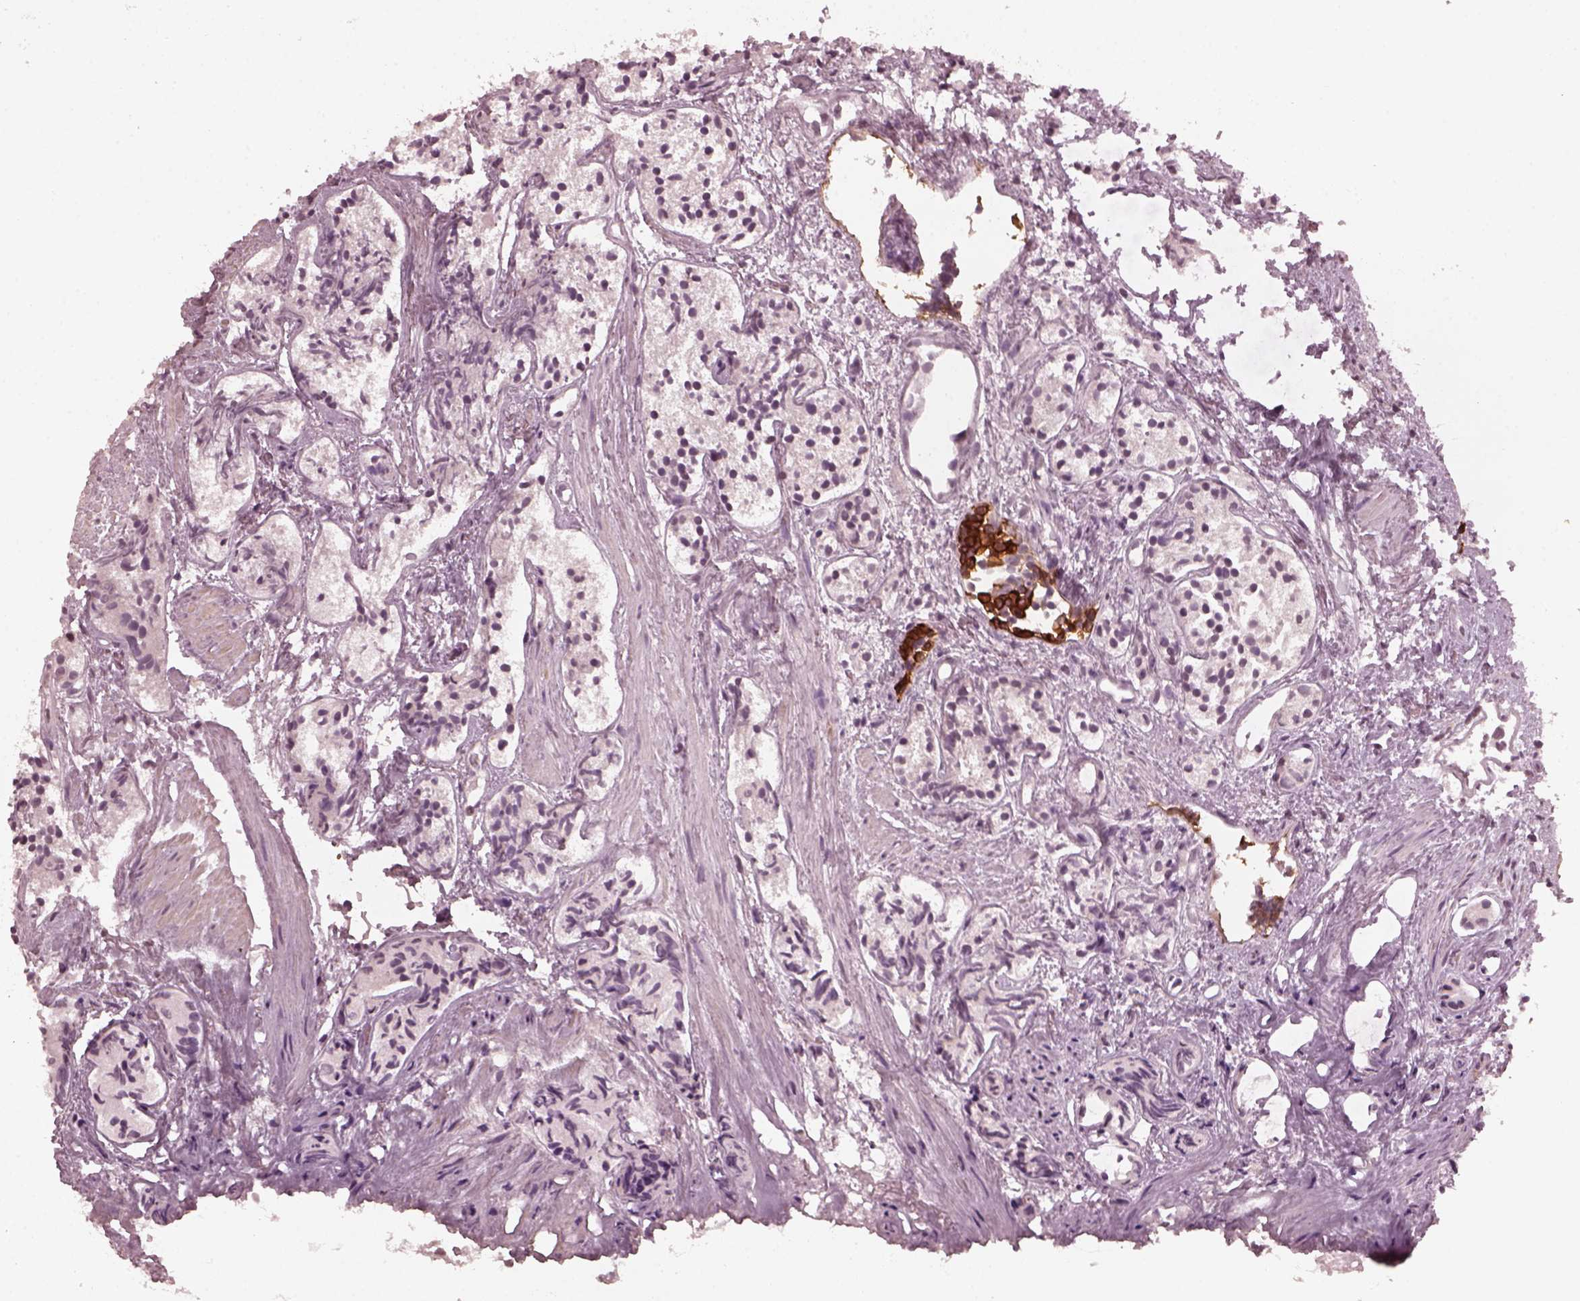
{"staining": {"intensity": "negative", "quantity": "none", "location": "none"}, "tissue": "prostate cancer", "cell_type": "Tumor cells", "image_type": "cancer", "snomed": [{"axis": "morphology", "description": "Adenocarcinoma, High grade"}, {"axis": "topography", "description": "Prostate"}], "caption": "A photomicrograph of human high-grade adenocarcinoma (prostate) is negative for staining in tumor cells.", "gene": "KRT79", "patient": {"sex": "male", "age": 85}}